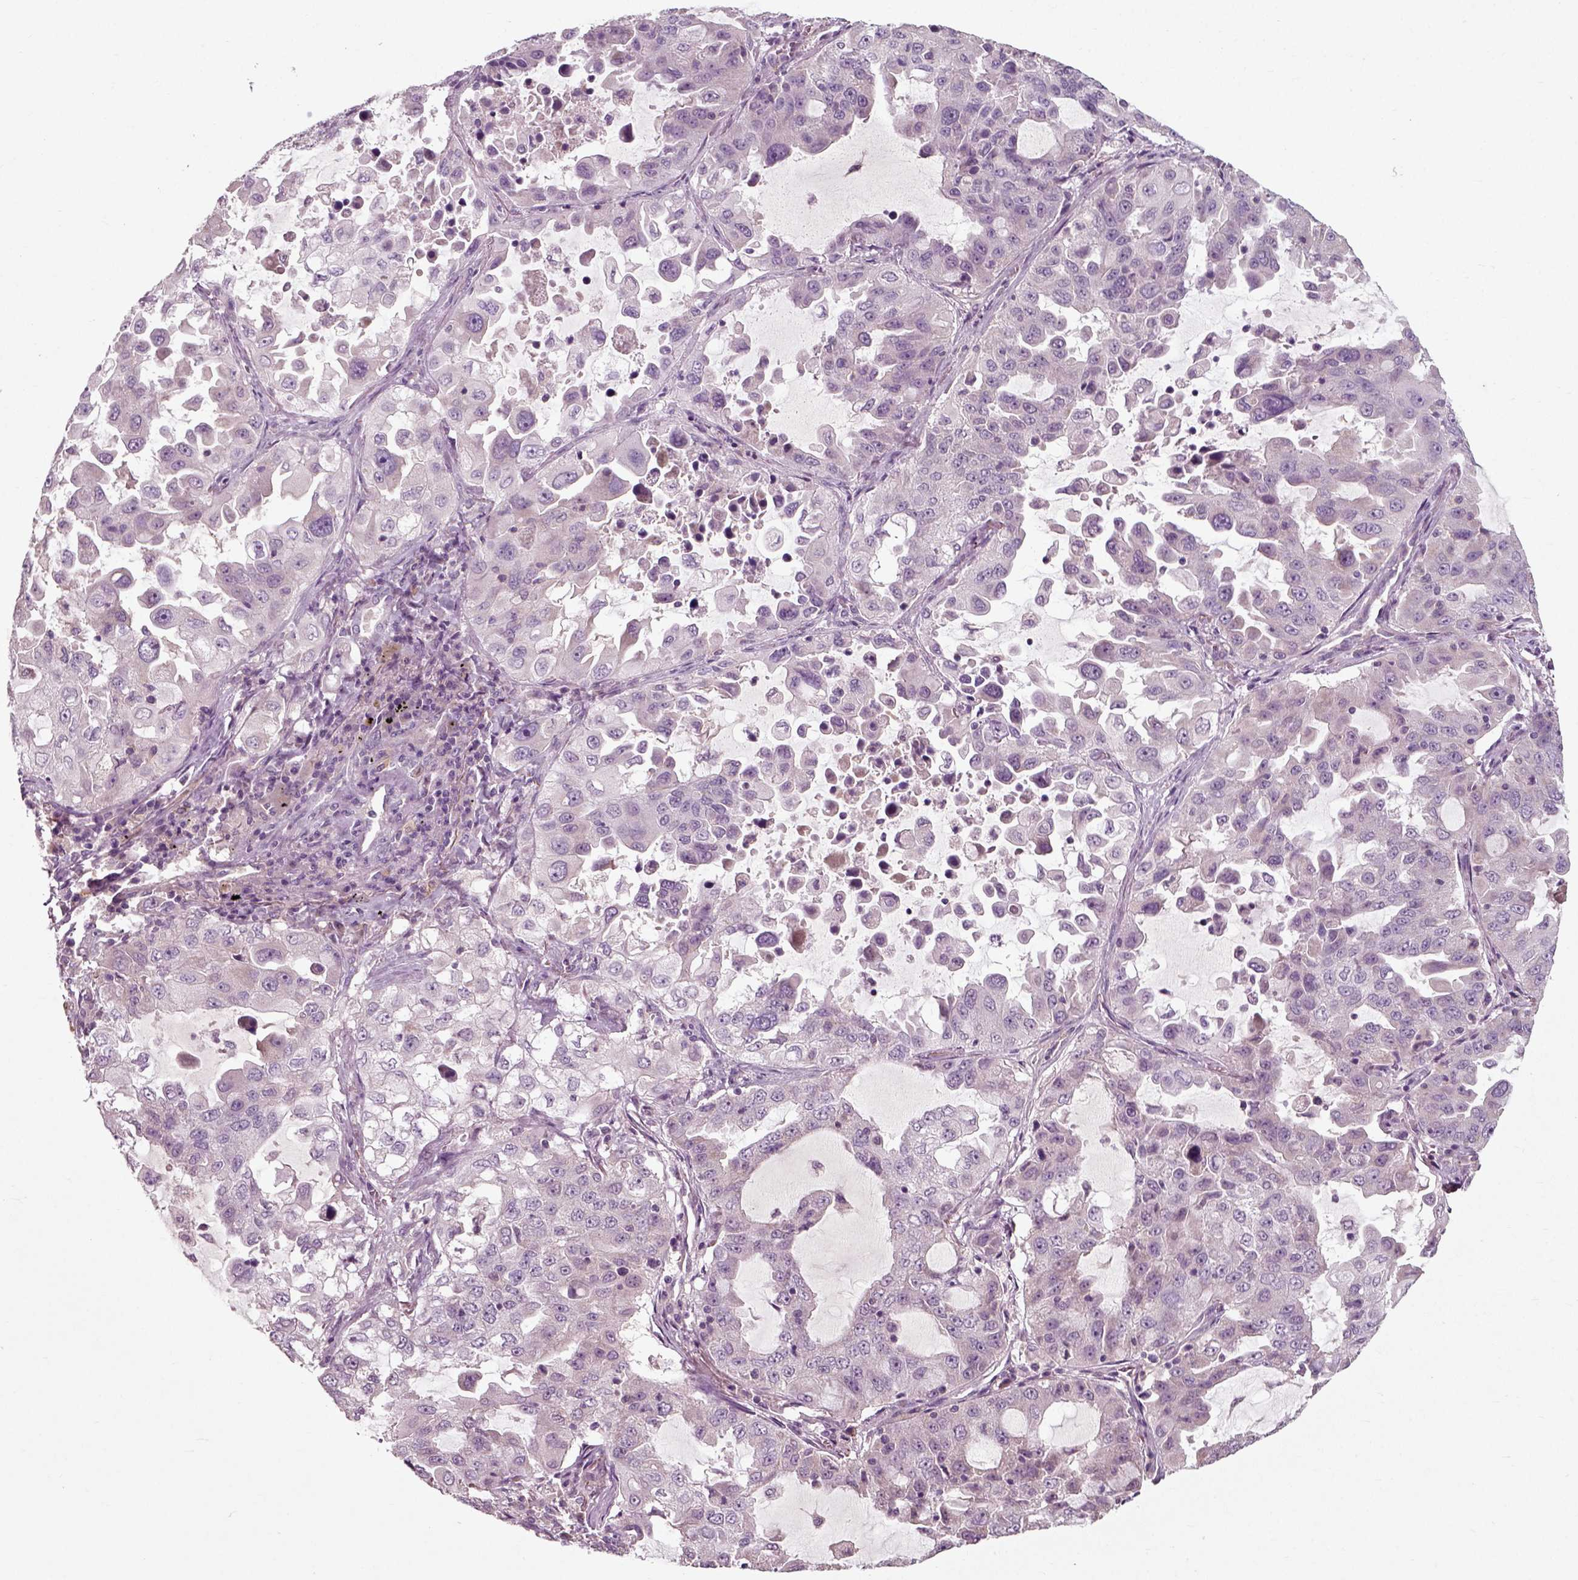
{"staining": {"intensity": "negative", "quantity": "none", "location": "none"}, "tissue": "lung cancer", "cell_type": "Tumor cells", "image_type": "cancer", "snomed": [{"axis": "morphology", "description": "Adenocarcinoma, NOS"}, {"axis": "topography", "description": "Lung"}], "caption": "Human lung cancer (adenocarcinoma) stained for a protein using immunohistochemistry reveals no positivity in tumor cells.", "gene": "RND2", "patient": {"sex": "female", "age": 61}}